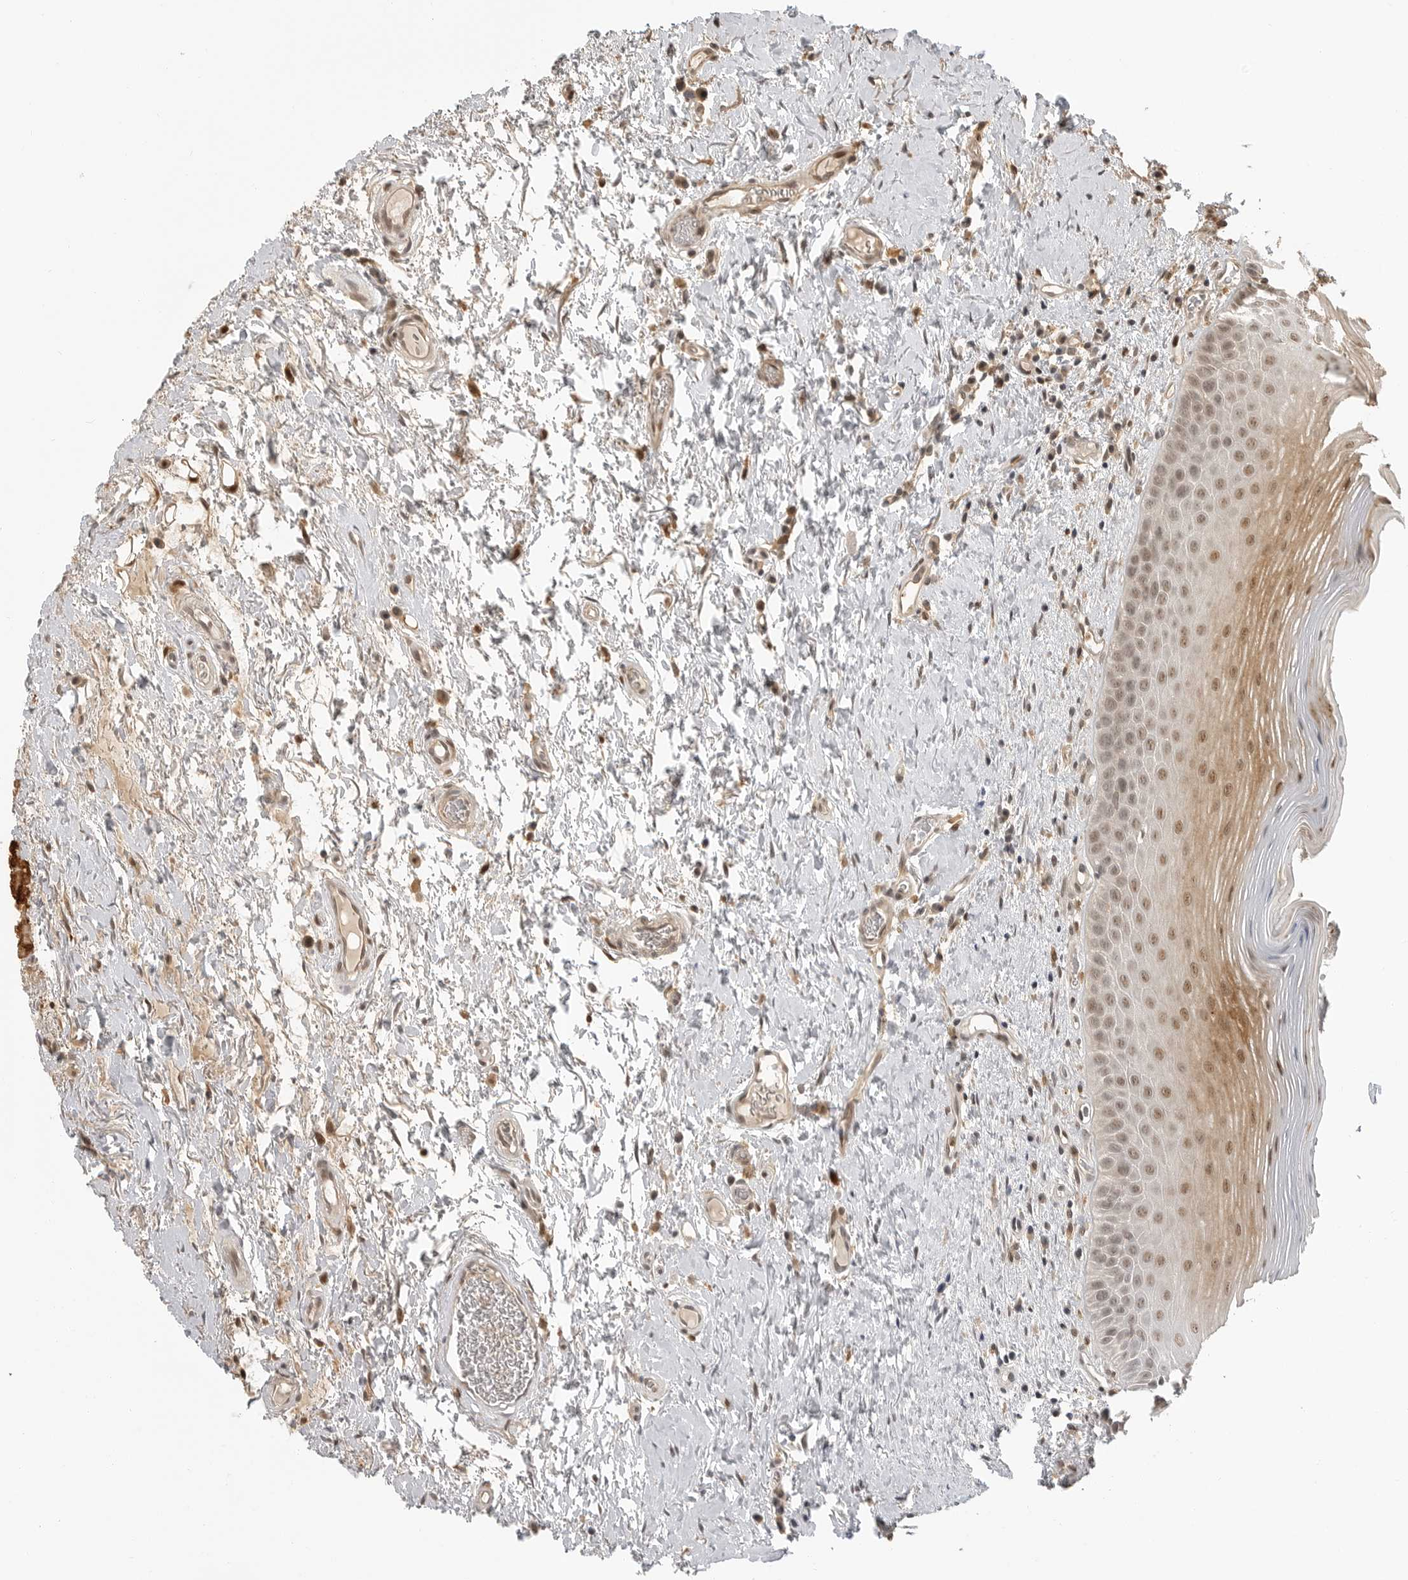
{"staining": {"intensity": "moderate", "quantity": "25%-75%", "location": "cytoplasmic/membranous,nuclear"}, "tissue": "oral mucosa", "cell_type": "Squamous epithelial cells", "image_type": "normal", "snomed": [{"axis": "morphology", "description": "Normal tissue, NOS"}, {"axis": "topography", "description": "Oral tissue"}], "caption": "Immunohistochemical staining of benign human oral mucosa demonstrates 25%-75% levels of moderate cytoplasmic/membranous,nuclear protein expression in about 25%-75% of squamous epithelial cells.", "gene": "BMP2K", "patient": {"sex": "male", "age": 82}}